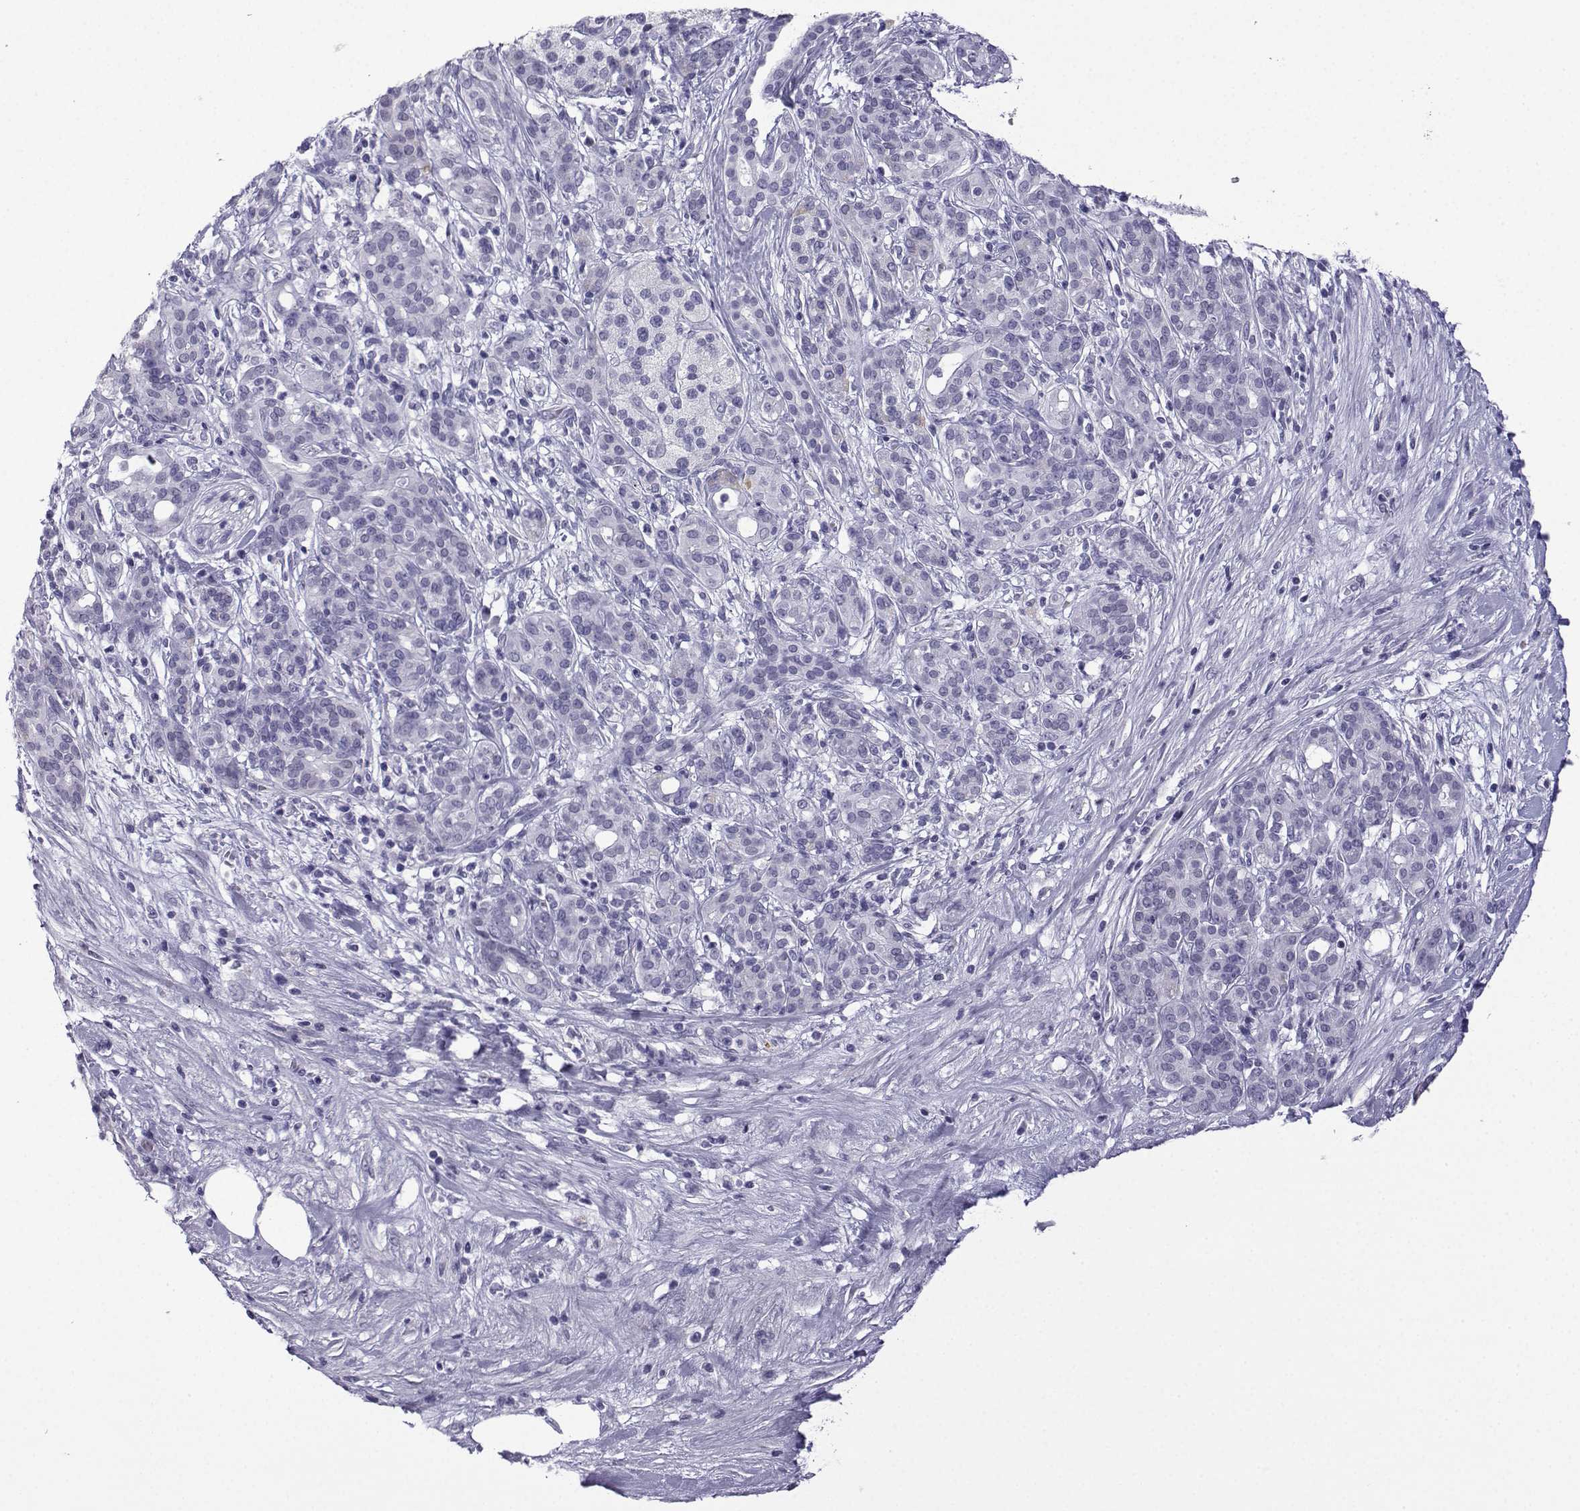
{"staining": {"intensity": "negative", "quantity": "none", "location": "none"}, "tissue": "pancreatic cancer", "cell_type": "Tumor cells", "image_type": "cancer", "snomed": [{"axis": "morphology", "description": "Adenocarcinoma, NOS"}, {"axis": "topography", "description": "Pancreas"}], "caption": "A micrograph of adenocarcinoma (pancreatic) stained for a protein shows no brown staining in tumor cells. (DAB (3,3'-diaminobenzidine) IHC, high magnification).", "gene": "MRGBP", "patient": {"sex": "male", "age": 44}}